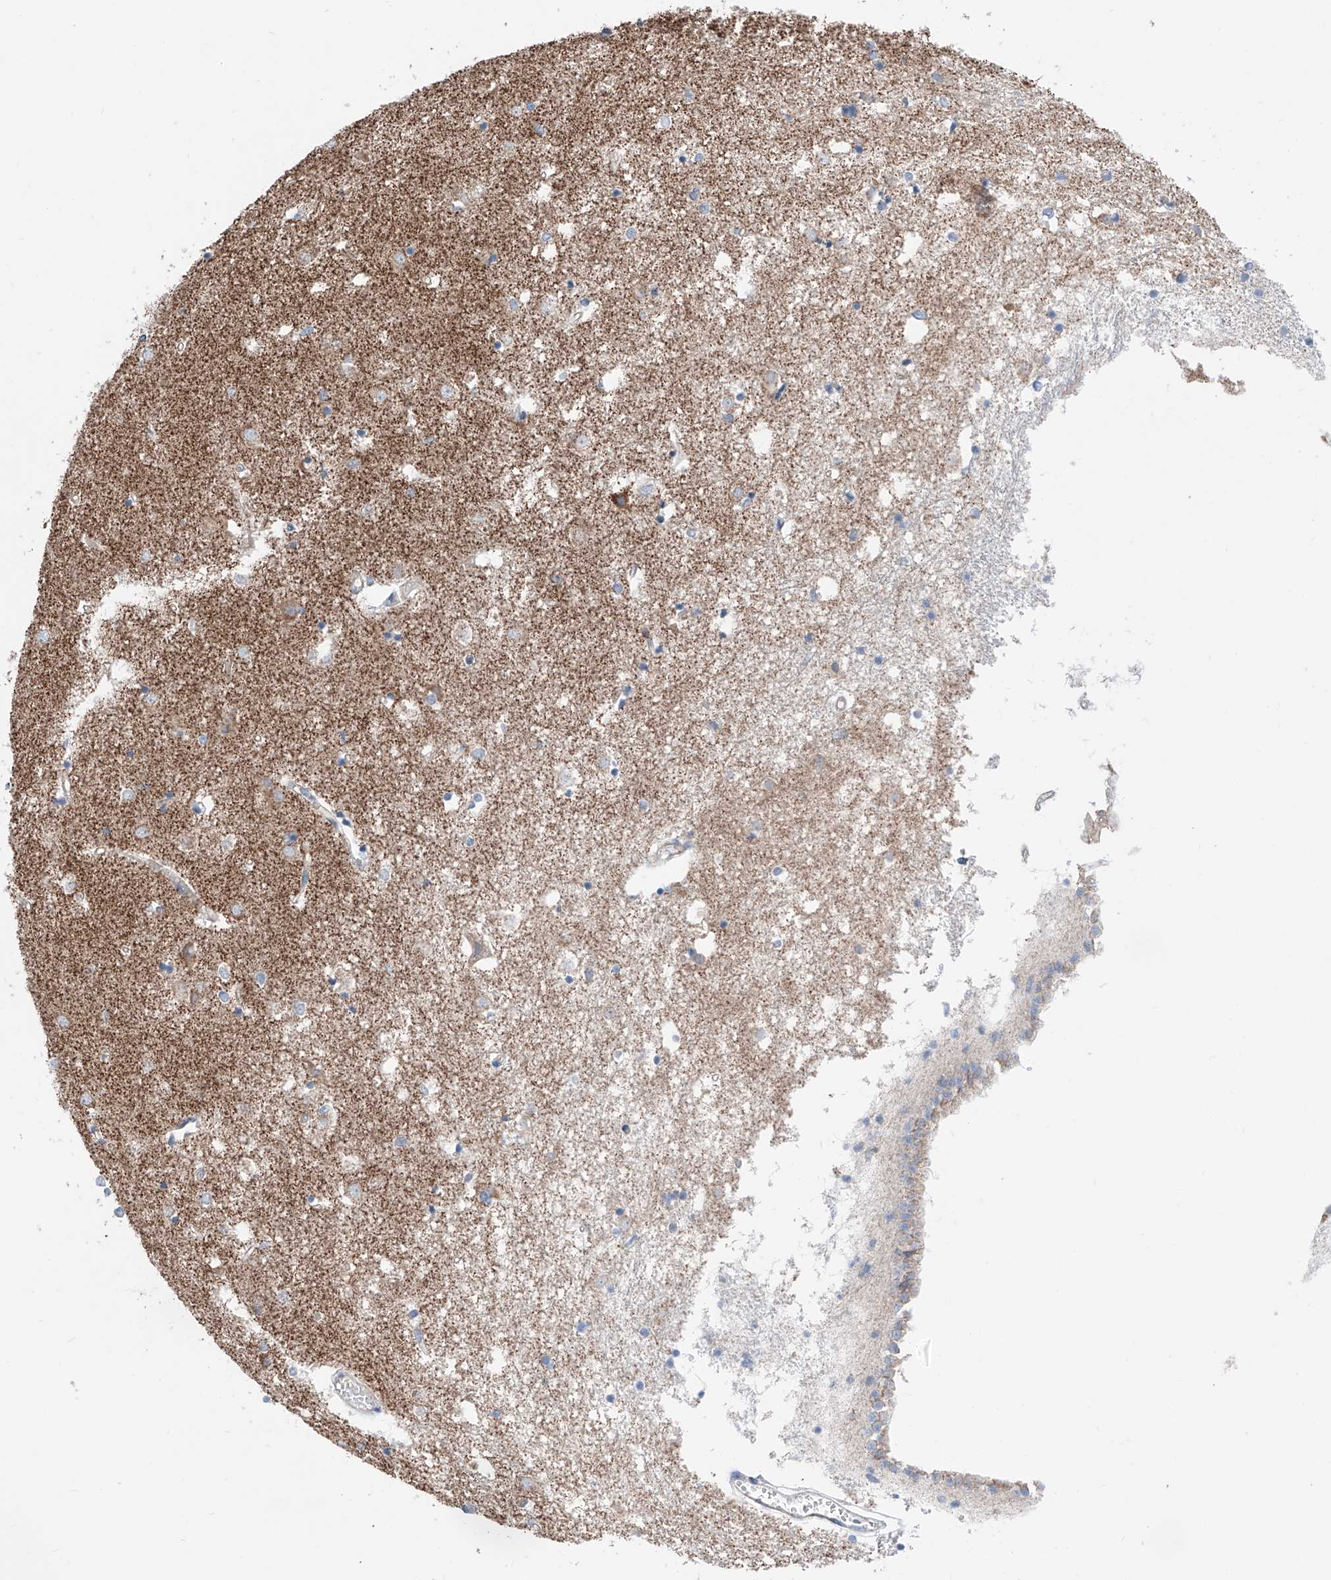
{"staining": {"intensity": "negative", "quantity": "none", "location": "none"}, "tissue": "caudate", "cell_type": "Glial cells", "image_type": "normal", "snomed": [{"axis": "morphology", "description": "Normal tissue, NOS"}, {"axis": "topography", "description": "Lateral ventricle wall"}], "caption": "Image shows no significant protein expression in glial cells of normal caudate.", "gene": "MRAP", "patient": {"sex": "male", "age": 45}}